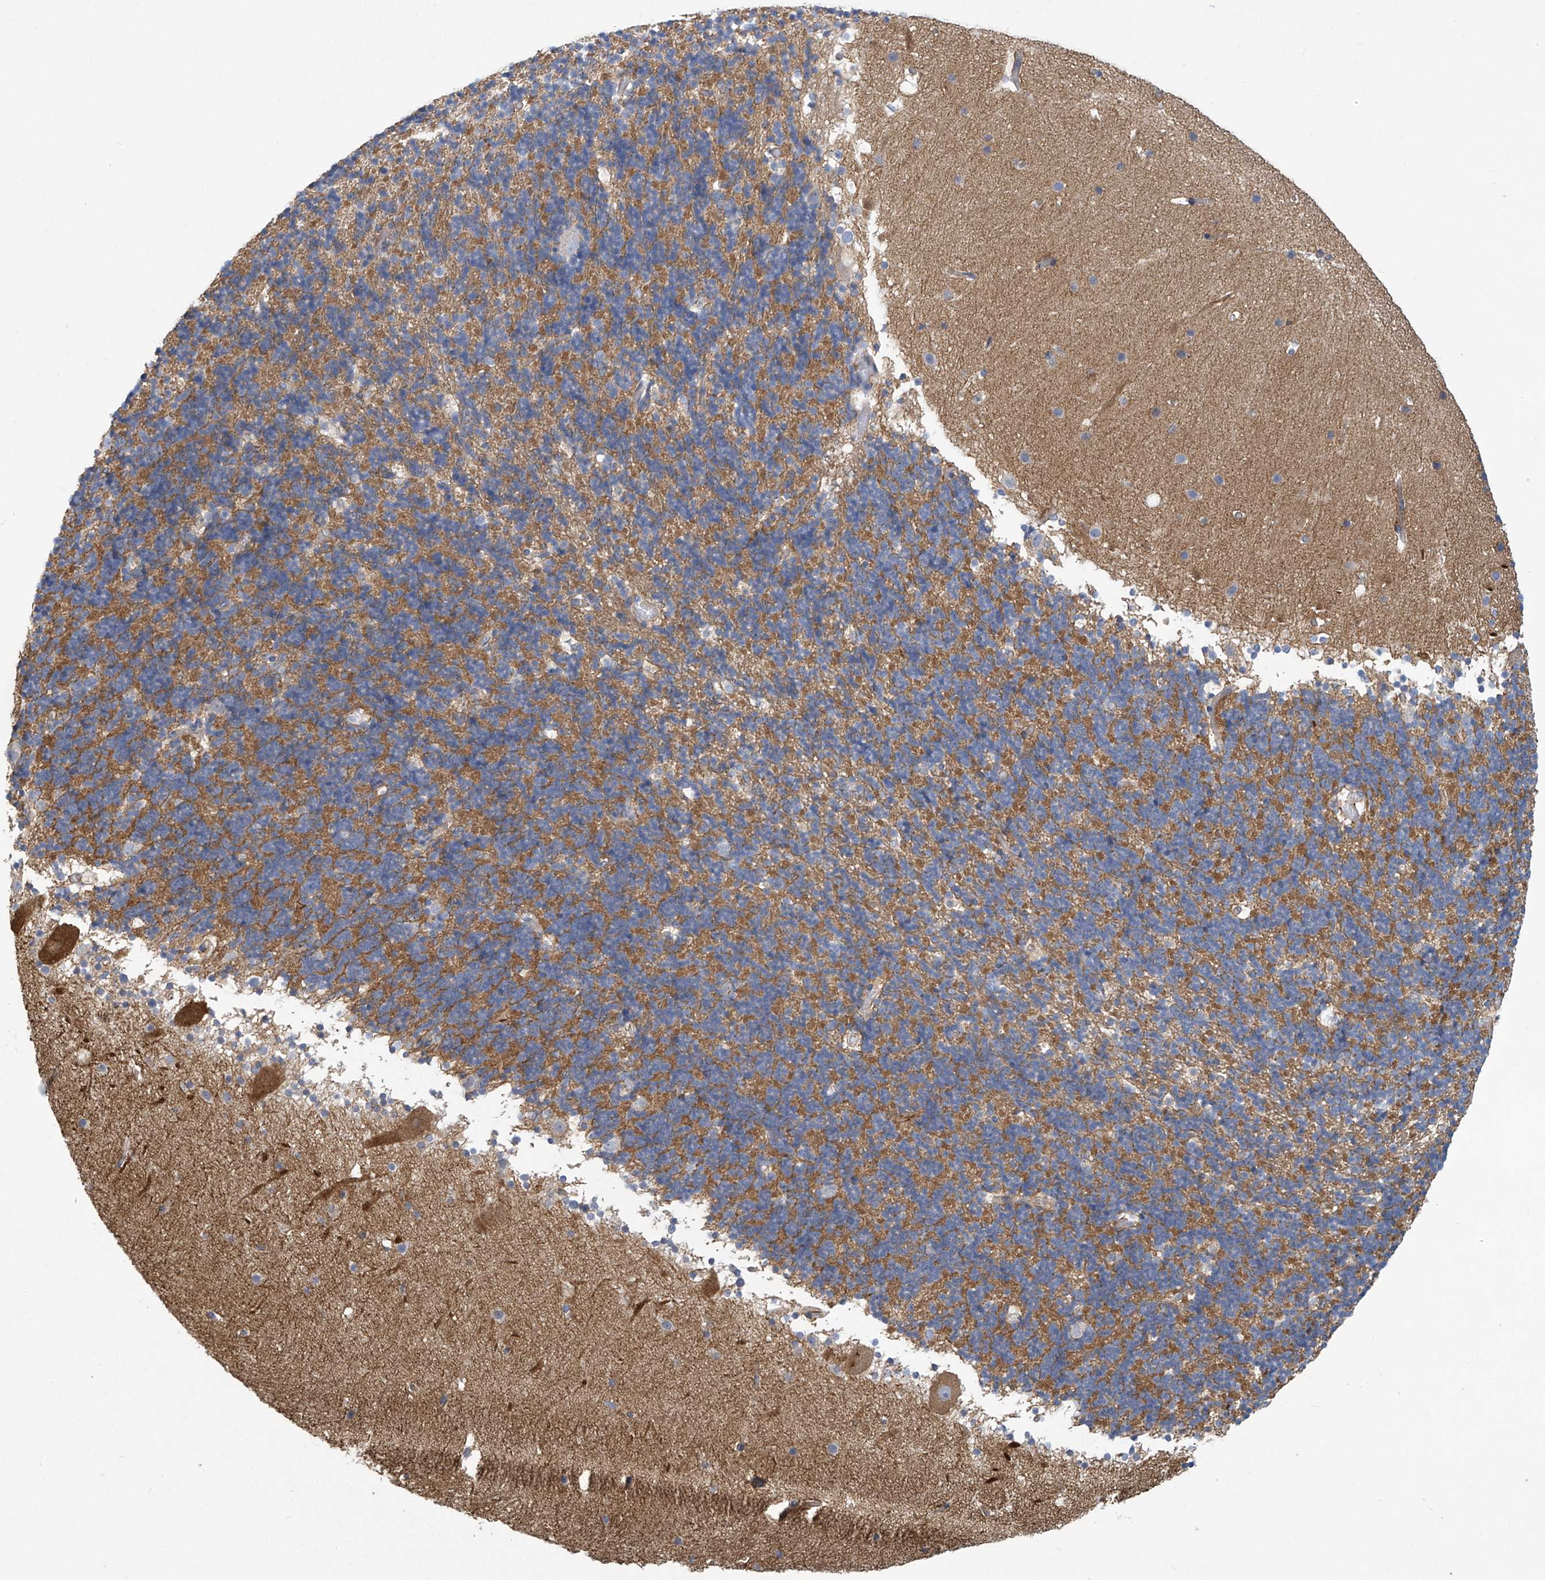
{"staining": {"intensity": "negative", "quantity": "none", "location": "none"}, "tissue": "cerebellum", "cell_type": "Cells in granular layer", "image_type": "normal", "snomed": [{"axis": "morphology", "description": "Normal tissue, NOS"}, {"axis": "topography", "description": "Cerebellum"}], "caption": "This micrograph is of unremarkable cerebellum stained with IHC to label a protein in brown with the nuclei are counter-stained blue. There is no staining in cells in granular layer. (IHC, brightfield microscopy, high magnification).", "gene": "ABHD13", "patient": {"sex": "male", "age": 57}}